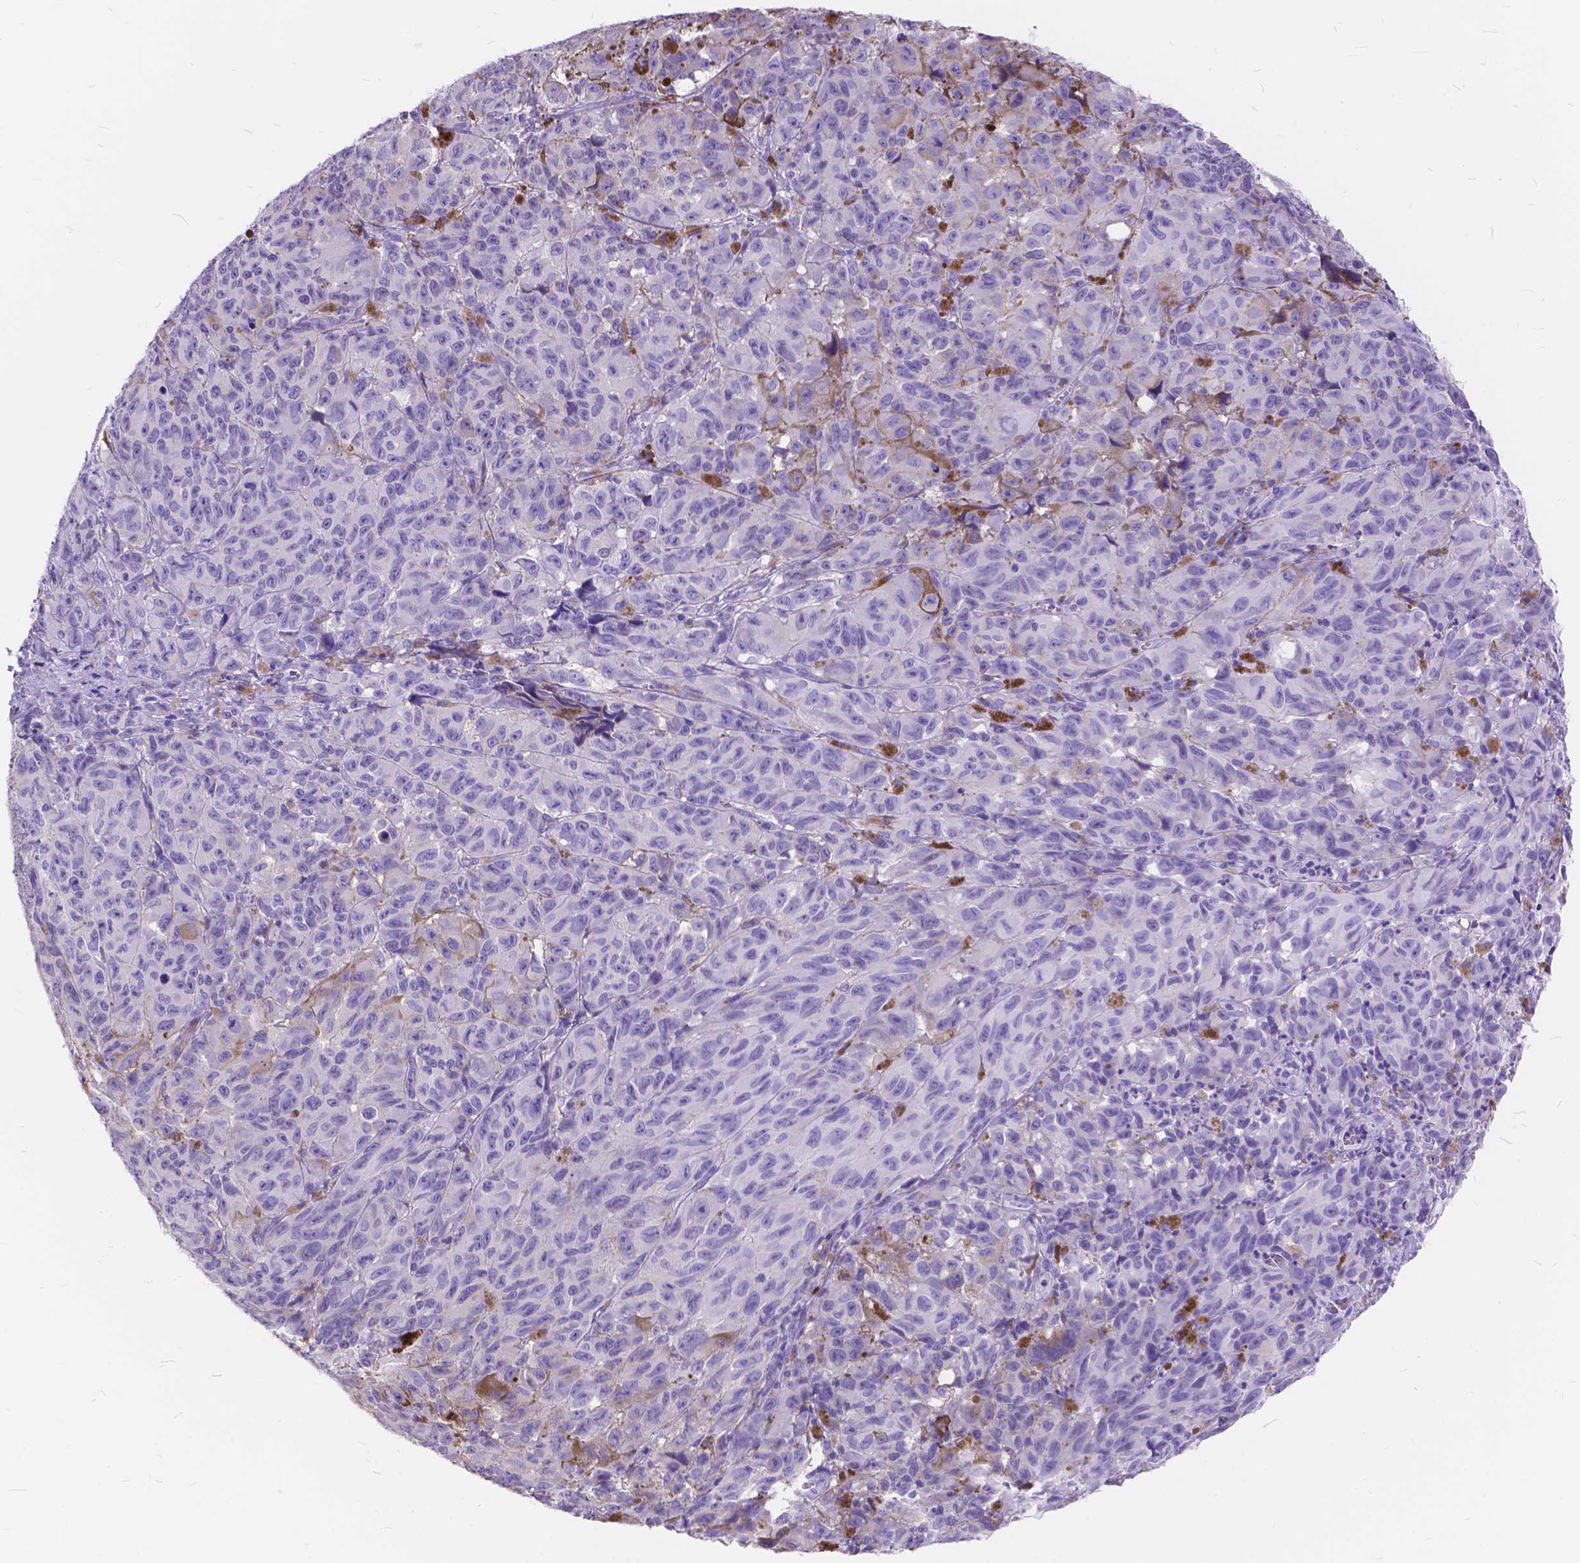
{"staining": {"intensity": "negative", "quantity": "none", "location": "none"}, "tissue": "melanoma", "cell_type": "Tumor cells", "image_type": "cancer", "snomed": [{"axis": "morphology", "description": "Malignant melanoma, NOS"}, {"axis": "topography", "description": "Vulva, labia, clitoris and Bartholin´s gland, NO"}], "caption": "Malignant melanoma was stained to show a protein in brown. There is no significant staining in tumor cells.", "gene": "FOXL2", "patient": {"sex": "female", "age": 75}}